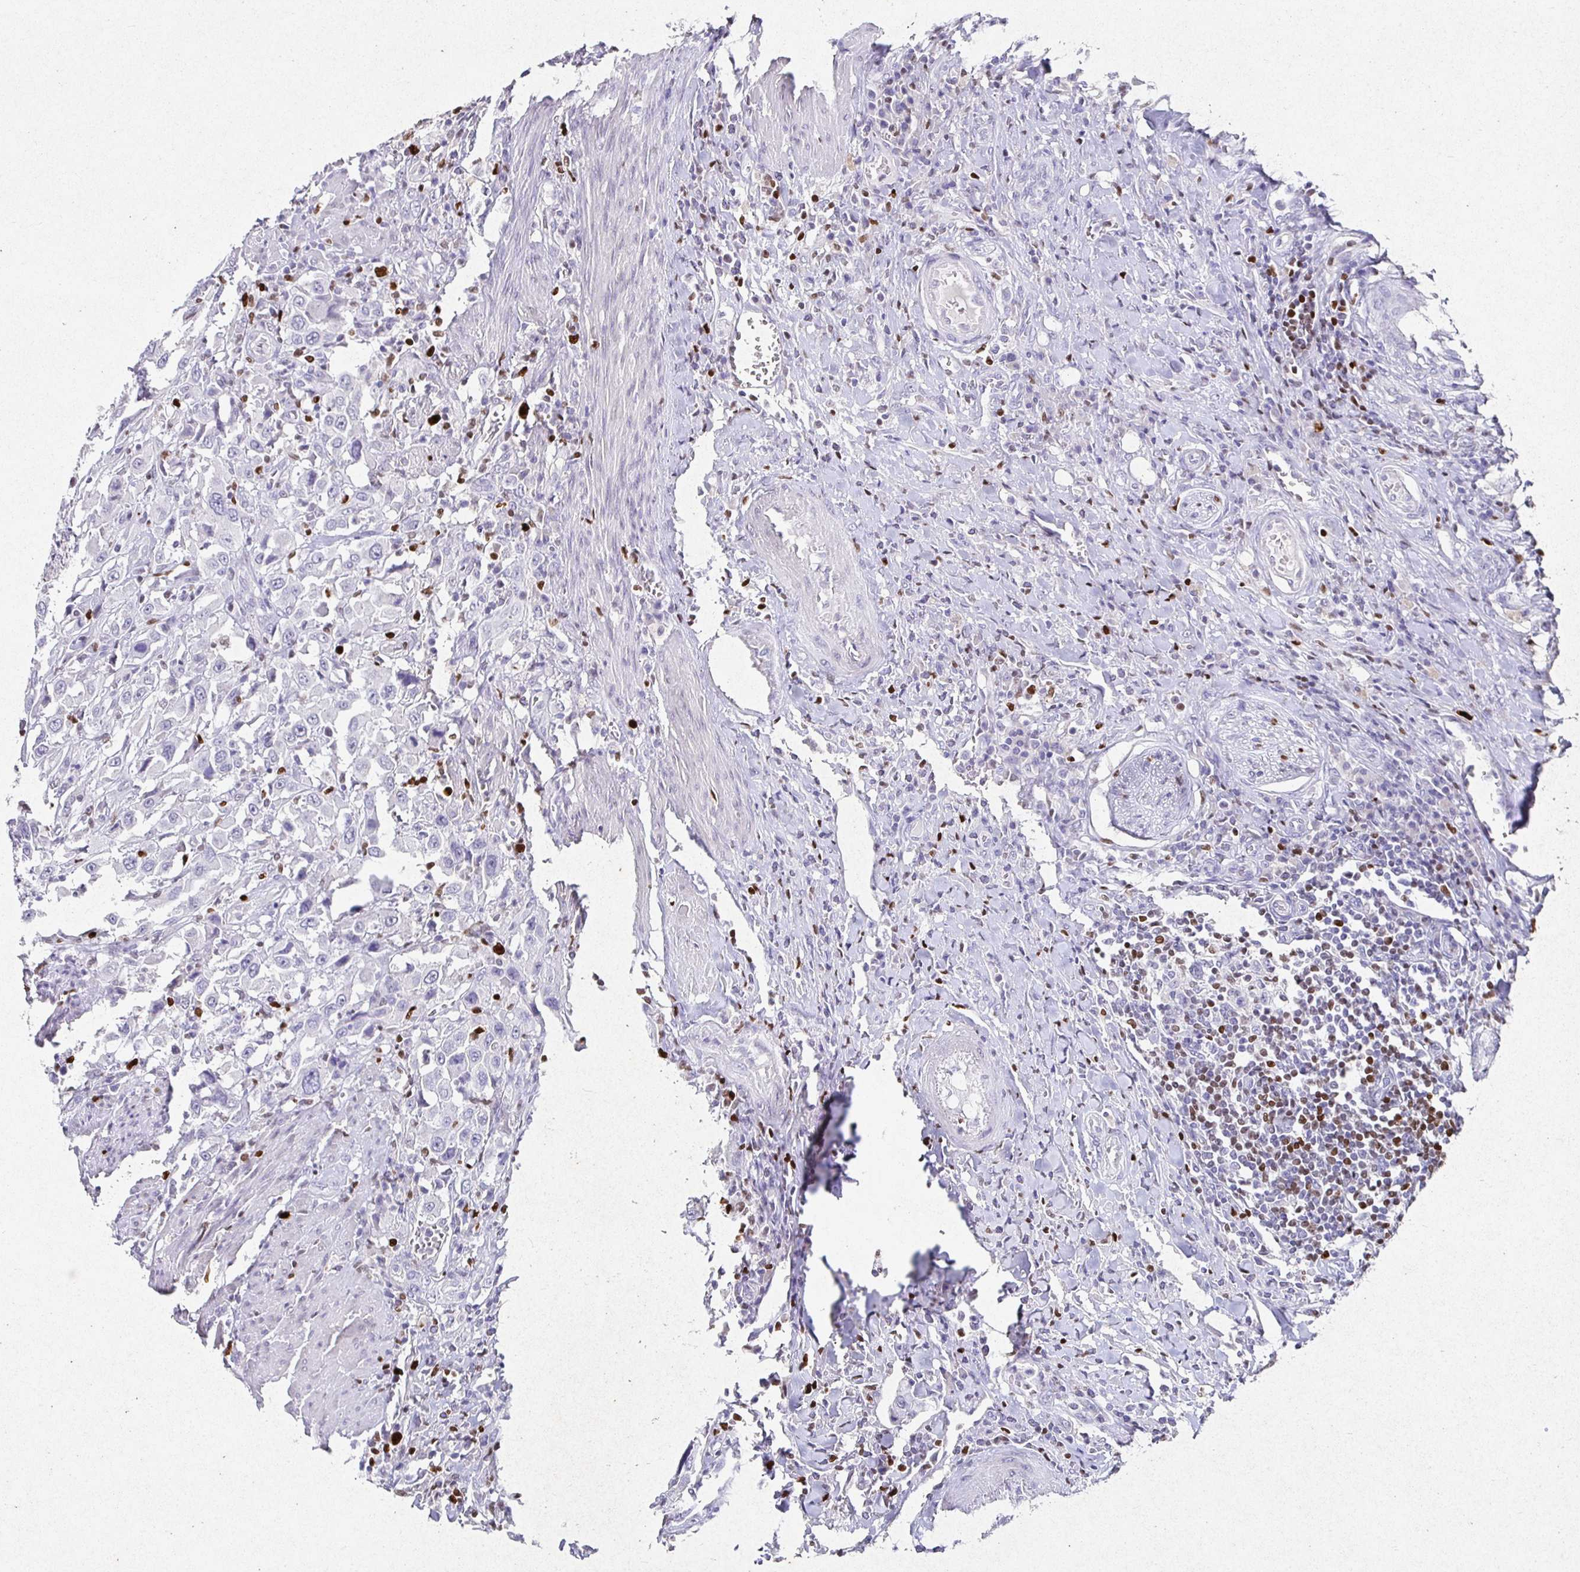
{"staining": {"intensity": "negative", "quantity": "none", "location": "none"}, "tissue": "urothelial cancer", "cell_type": "Tumor cells", "image_type": "cancer", "snomed": [{"axis": "morphology", "description": "Urothelial carcinoma, High grade"}, {"axis": "topography", "description": "Urinary bladder"}], "caption": "This histopathology image is of urothelial cancer stained with immunohistochemistry (IHC) to label a protein in brown with the nuclei are counter-stained blue. There is no expression in tumor cells.", "gene": "SATB1", "patient": {"sex": "male", "age": 61}}